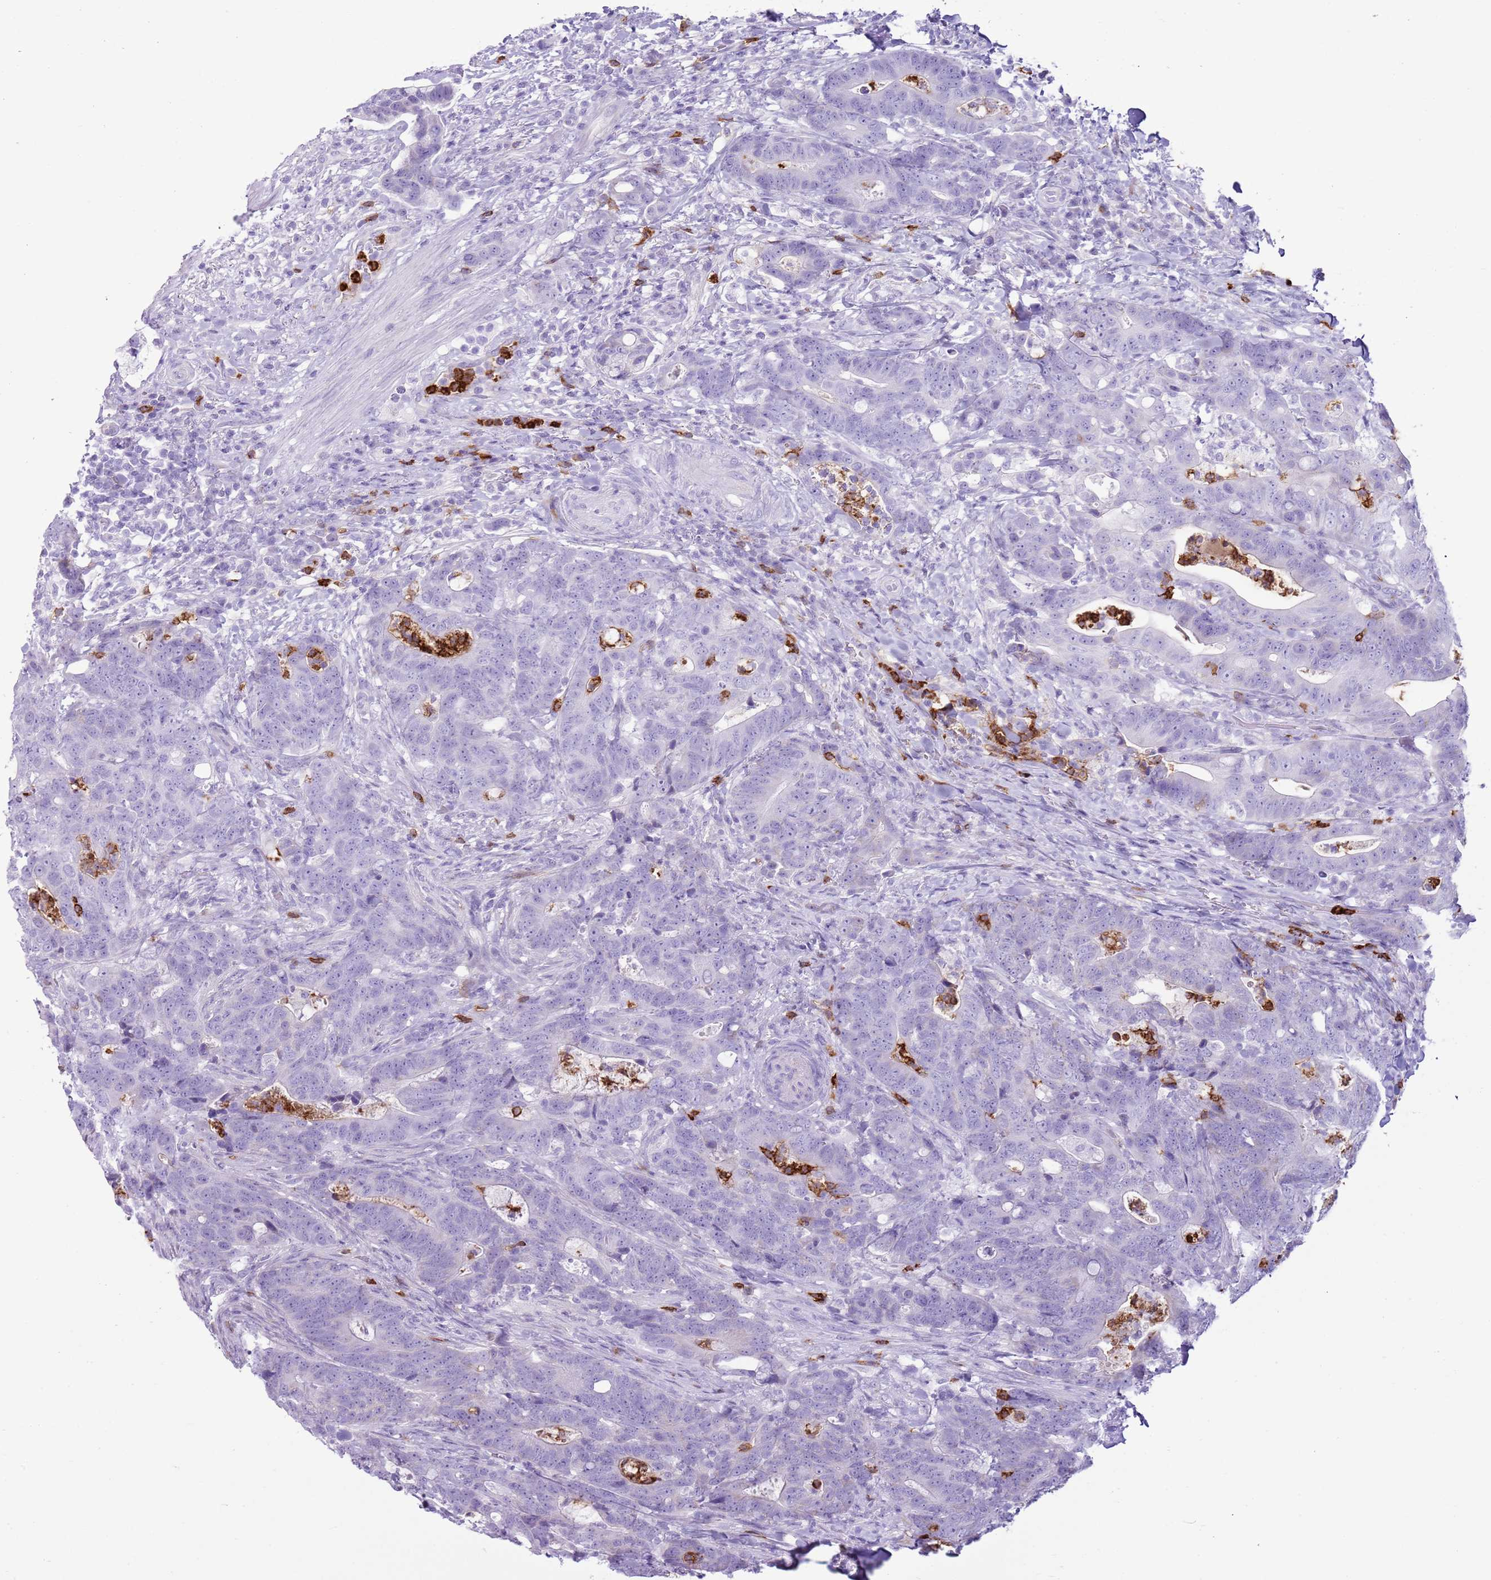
{"staining": {"intensity": "negative", "quantity": "none", "location": "none"}, "tissue": "colorectal cancer", "cell_type": "Tumor cells", "image_type": "cancer", "snomed": [{"axis": "morphology", "description": "Adenocarcinoma, NOS"}, {"axis": "topography", "description": "Colon"}], "caption": "The histopathology image exhibits no staining of tumor cells in adenocarcinoma (colorectal). Brightfield microscopy of IHC stained with DAB (brown) and hematoxylin (blue), captured at high magnification.", "gene": "CD177", "patient": {"sex": "female", "age": 82}}